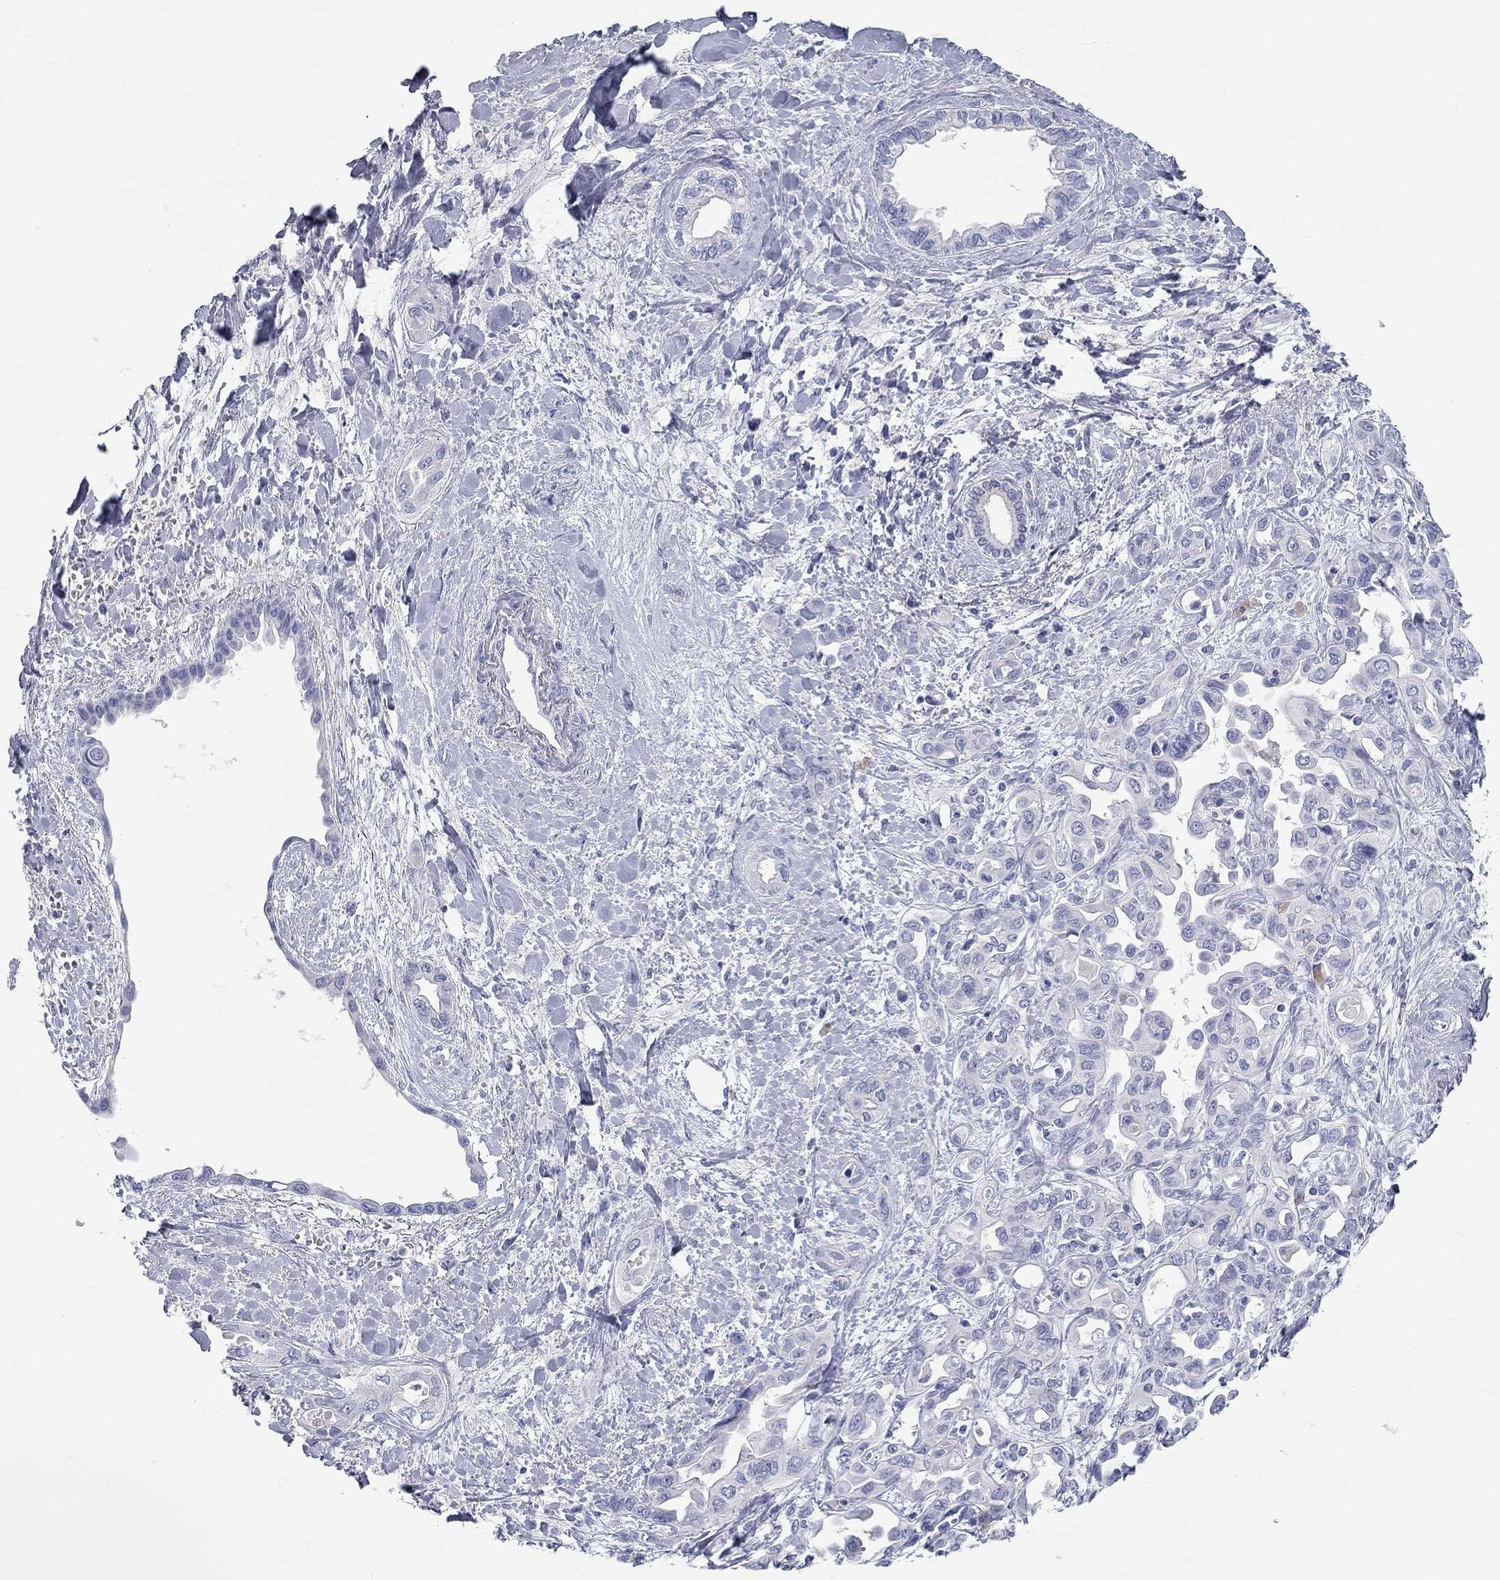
{"staining": {"intensity": "negative", "quantity": "none", "location": "none"}, "tissue": "liver cancer", "cell_type": "Tumor cells", "image_type": "cancer", "snomed": [{"axis": "morphology", "description": "Cholangiocarcinoma"}, {"axis": "topography", "description": "Liver"}], "caption": "A histopathology image of human liver cancer is negative for staining in tumor cells. Brightfield microscopy of IHC stained with DAB (3,3'-diaminobenzidine) (brown) and hematoxylin (blue), captured at high magnification.", "gene": "PCDHGC5", "patient": {"sex": "female", "age": 64}}